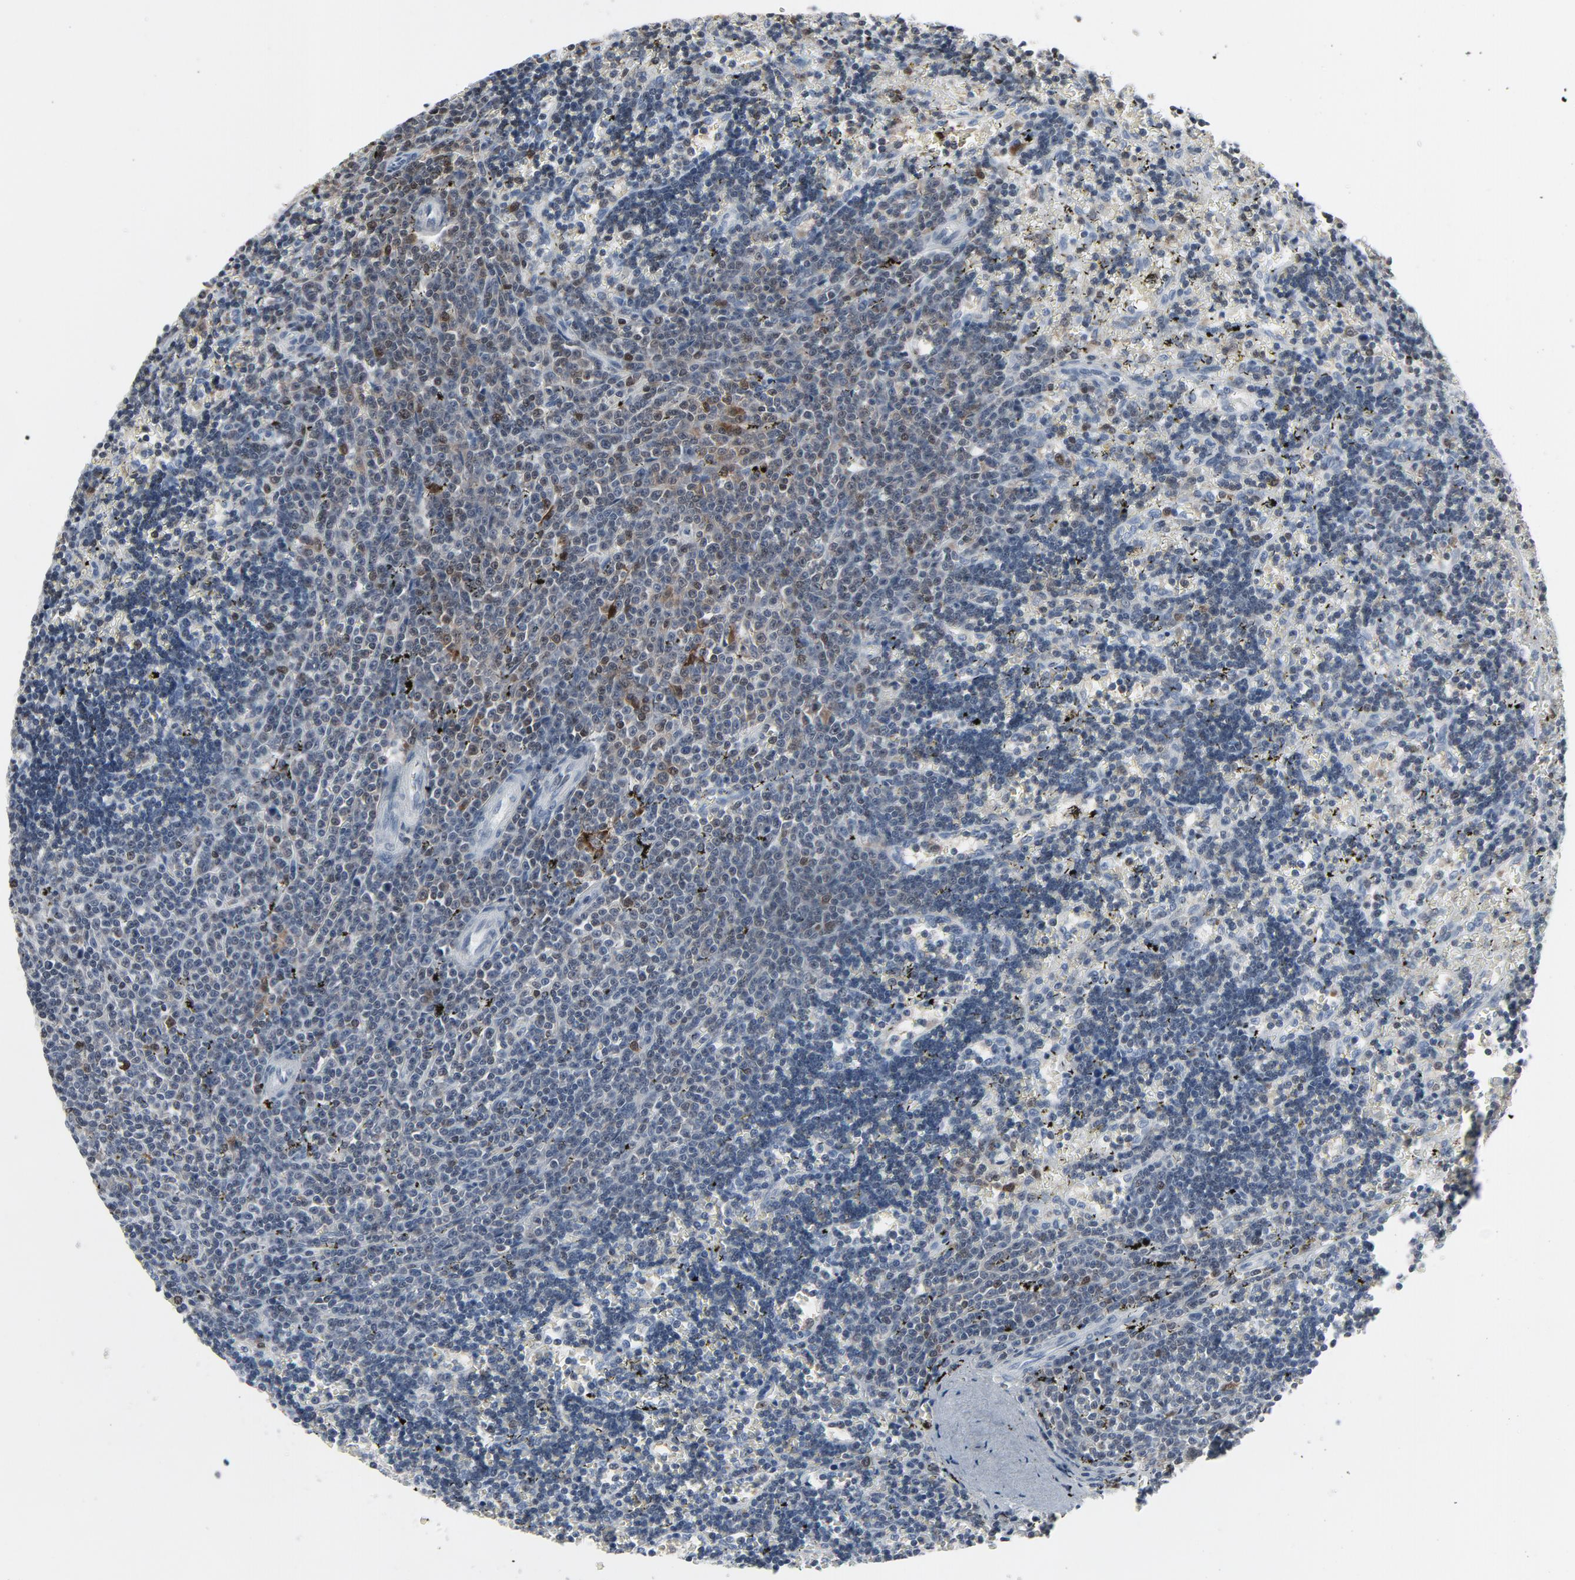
{"staining": {"intensity": "weak", "quantity": "<25%", "location": "cytoplasmic/membranous"}, "tissue": "lymphoma", "cell_type": "Tumor cells", "image_type": "cancer", "snomed": [{"axis": "morphology", "description": "Malignant lymphoma, non-Hodgkin's type, Low grade"}, {"axis": "topography", "description": "Spleen"}], "caption": "DAB immunohistochemical staining of lymphoma shows no significant staining in tumor cells. (Stains: DAB IHC with hematoxylin counter stain, Microscopy: brightfield microscopy at high magnification).", "gene": "STAT5A", "patient": {"sex": "male", "age": 60}}